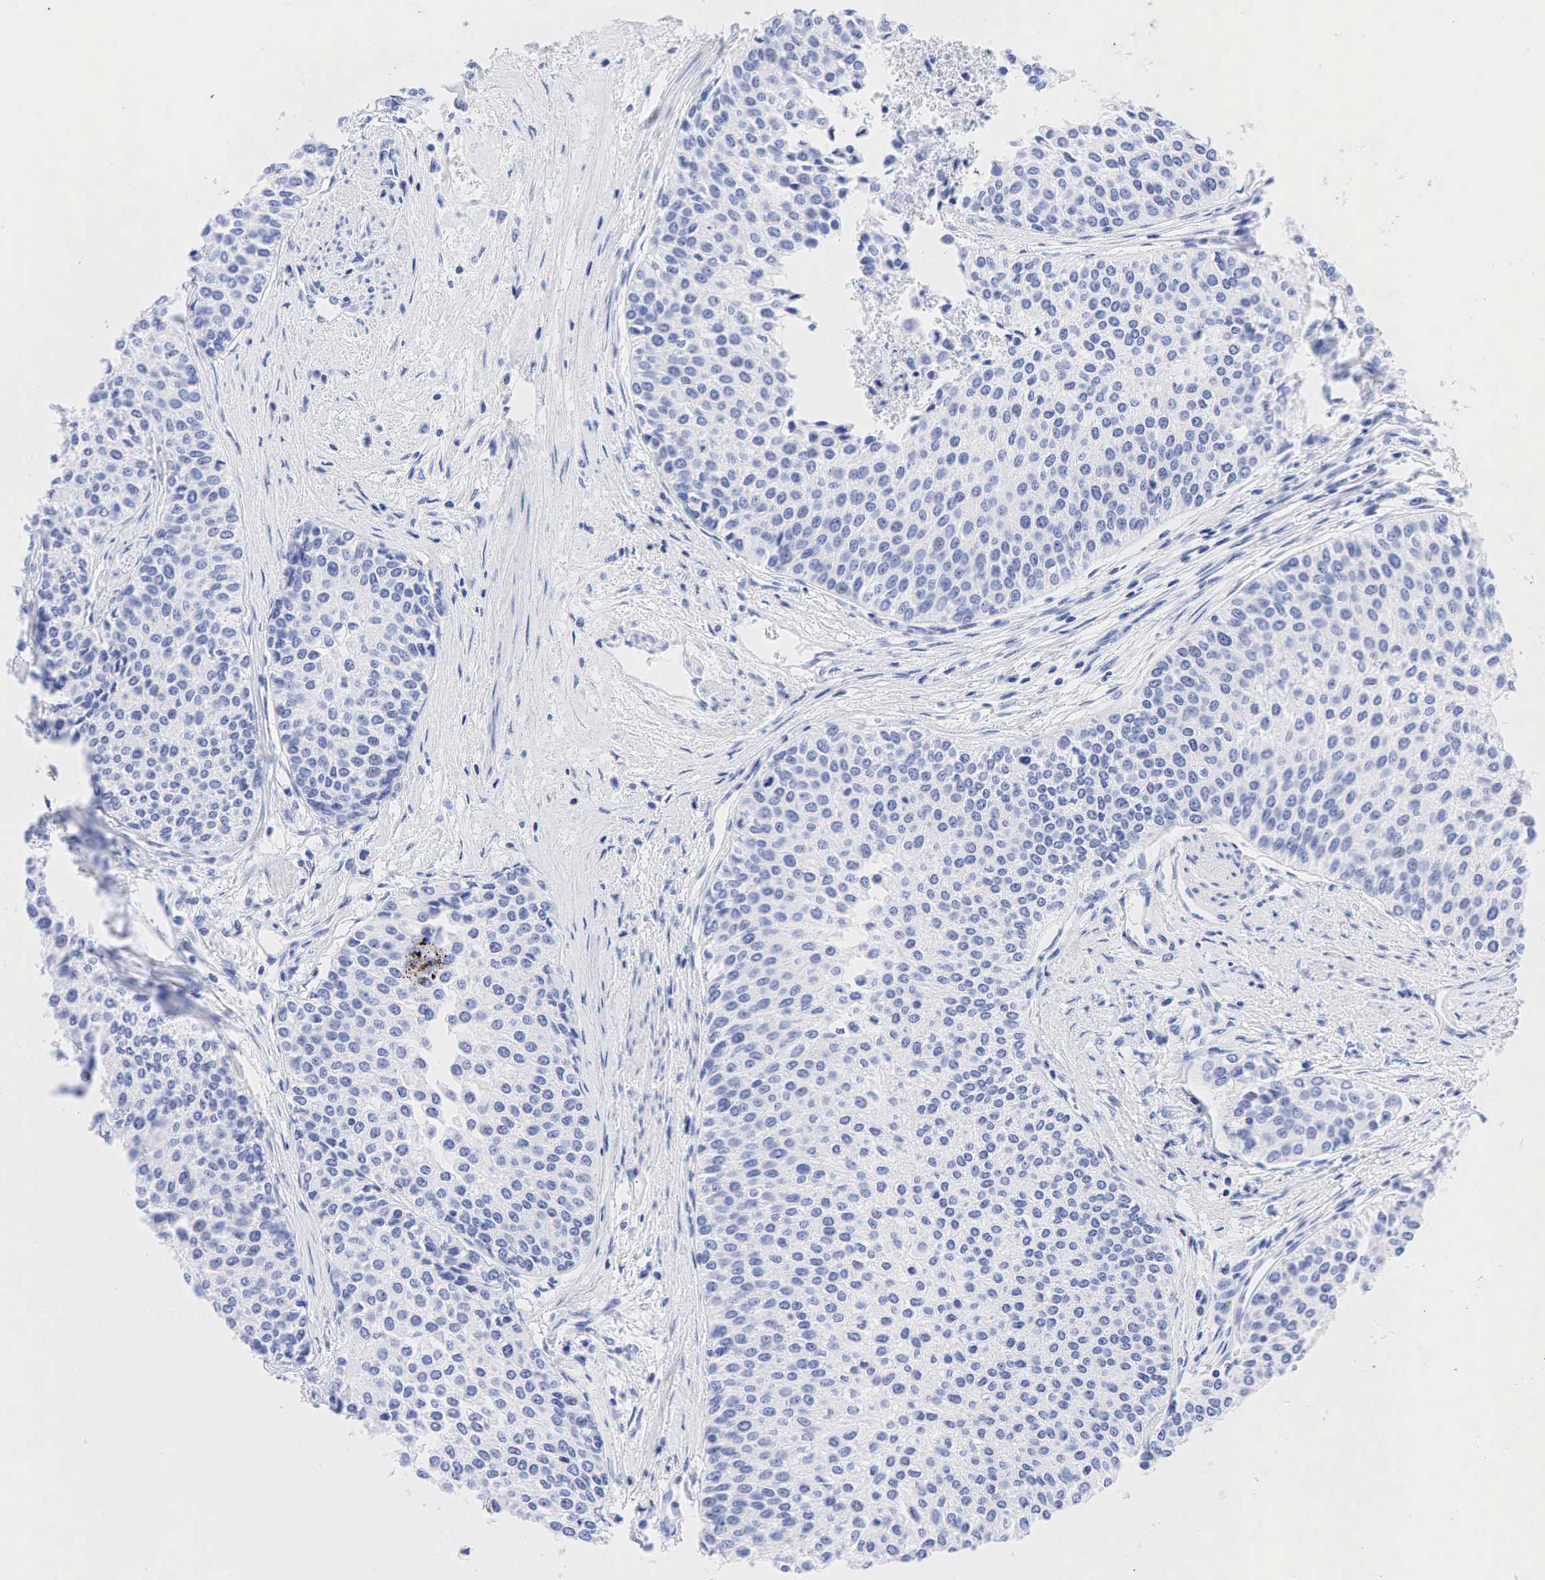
{"staining": {"intensity": "negative", "quantity": "none", "location": "none"}, "tissue": "urothelial cancer", "cell_type": "Tumor cells", "image_type": "cancer", "snomed": [{"axis": "morphology", "description": "Urothelial carcinoma, Low grade"}, {"axis": "topography", "description": "Urinary bladder"}], "caption": "The micrograph reveals no staining of tumor cells in urothelial carcinoma (low-grade).", "gene": "CHGA", "patient": {"sex": "female", "age": 73}}